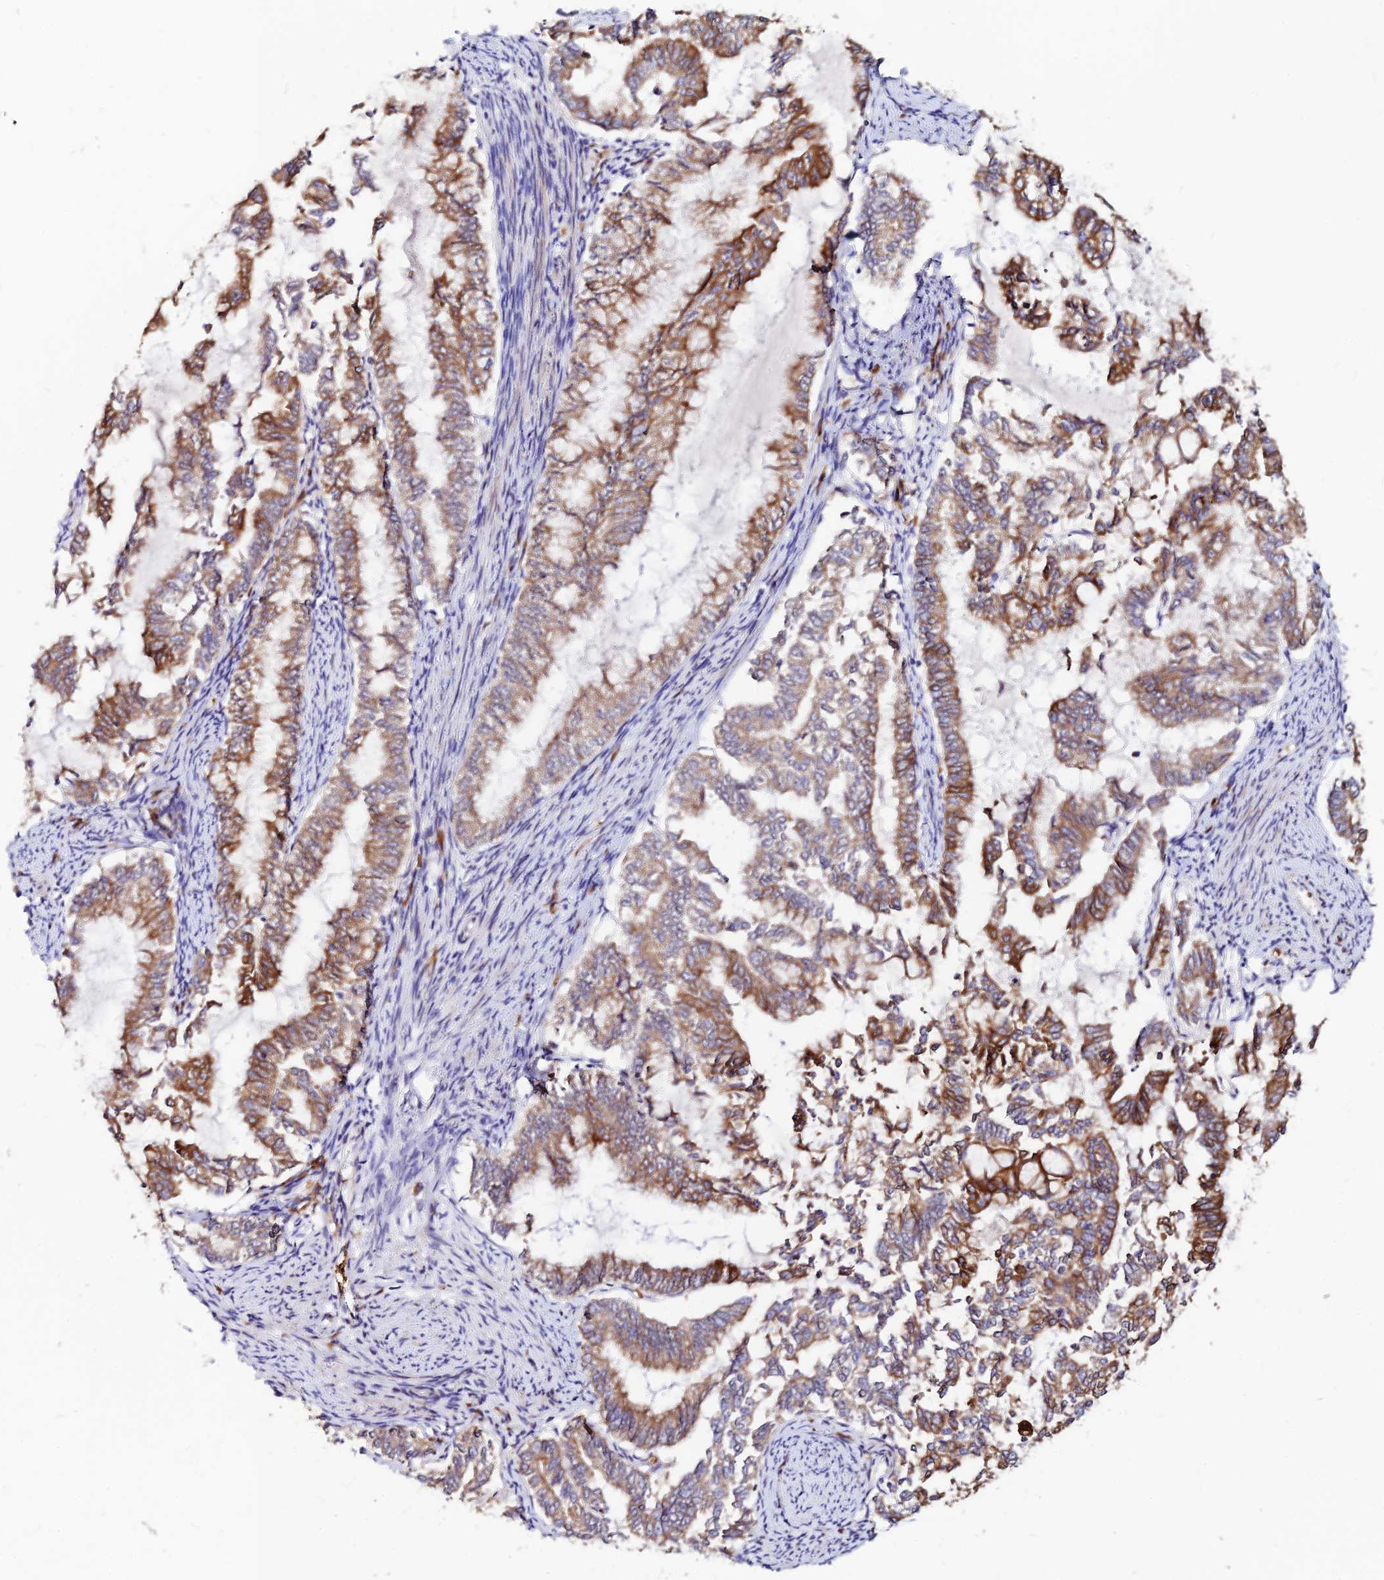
{"staining": {"intensity": "moderate", "quantity": ">75%", "location": "cytoplasmic/membranous"}, "tissue": "endometrial cancer", "cell_type": "Tumor cells", "image_type": "cancer", "snomed": [{"axis": "morphology", "description": "Adenocarcinoma, NOS"}, {"axis": "topography", "description": "Endometrium"}], "caption": "Protein staining displays moderate cytoplasmic/membranous positivity in approximately >75% of tumor cells in endometrial adenocarcinoma.", "gene": "DENND2D", "patient": {"sex": "female", "age": 79}}